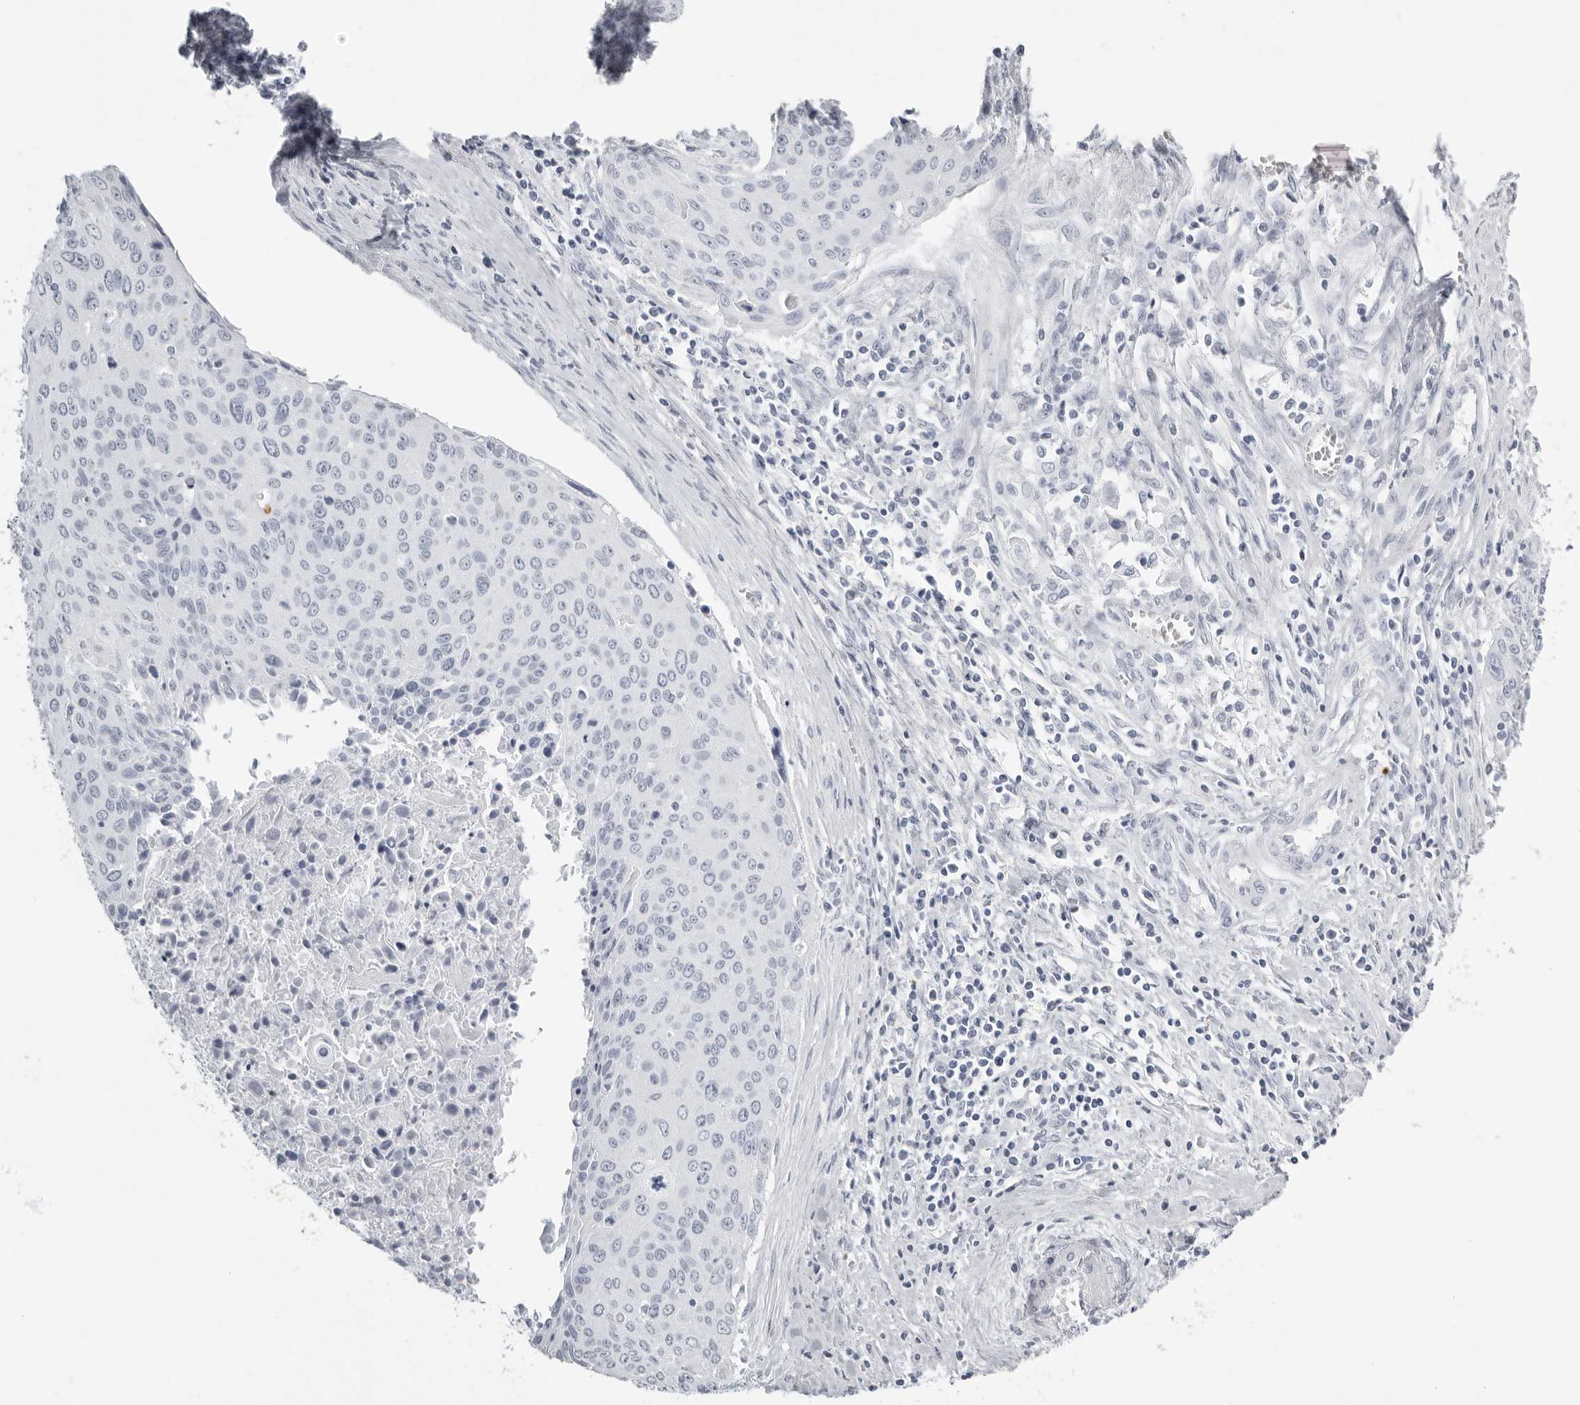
{"staining": {"intensity": "negative", "quantity": "none", "location": "none"}, "tissue": "cervical cancer", "cell_type": "Tumor cells", "image_type": "cancer", "snomed": [{"axis": "morphology", "description": "Squamous cell carcinoma, NOS"}, {"axis": "topography", "description": "Cervix"}], "caption": "The histopathology image demonstrates no staining of tumor cells in cervical cancer.", "gene": "KLK9", "patient": {"sex": "female", "age": 55}}